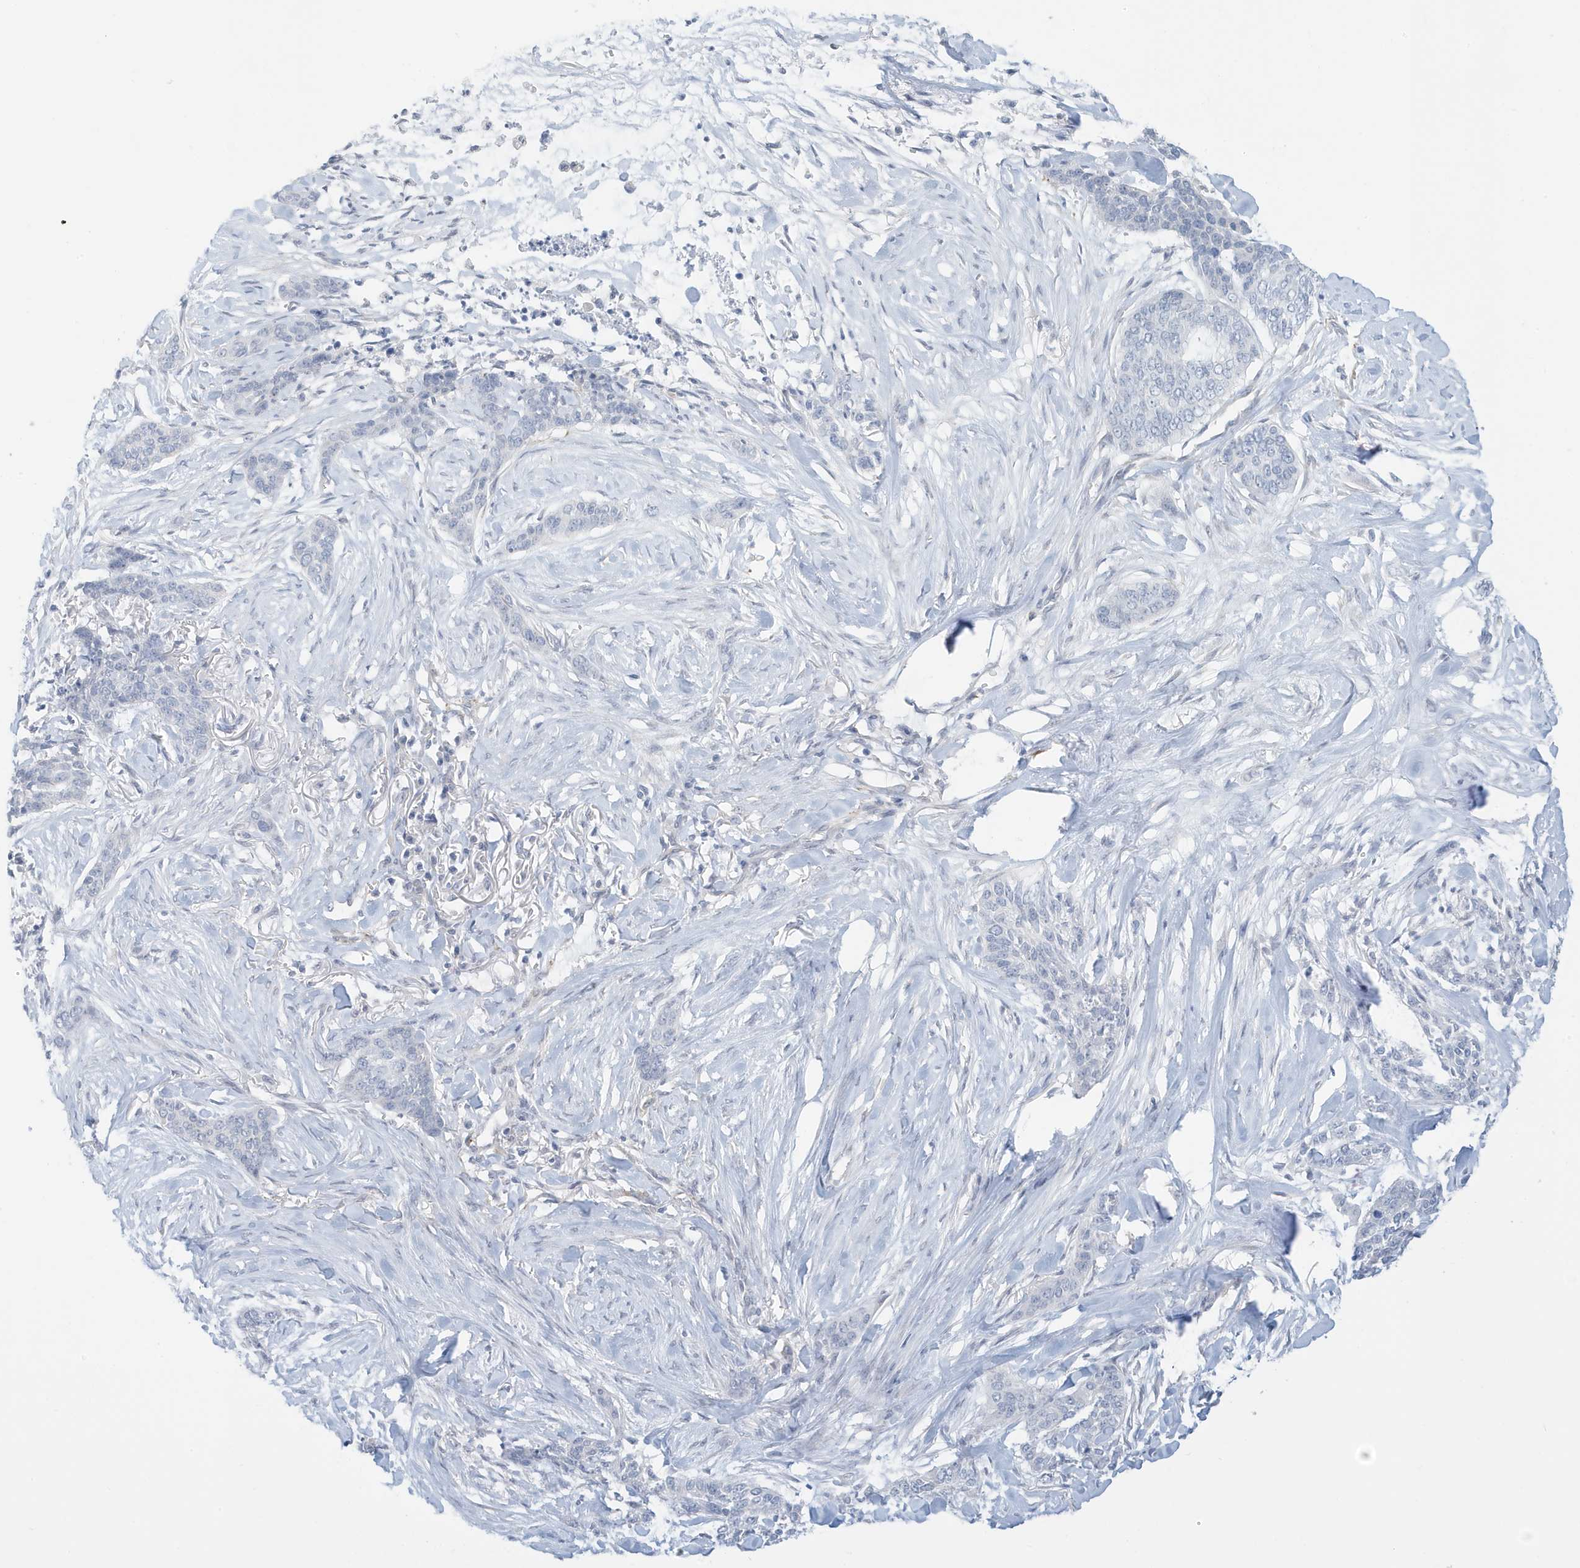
{"staining": {"intensity": "negative", "quantity": "none", "location": "none"}, "tissue": "skin cancer", "cell_type": "Tumor cells", "image_type": "cancer", "snomed": [{"axis": "morphology", "description": "Basal cell carcinoma"}, {"axis": "topography", "description": "Skin"}], "caption": "Immunohistochemical staining of skin basal cell carcinoma shows no significant staining in tumor cells. (Stains: DAB IHC with hematoxylin counter stain, Microscopy: brightfield microscopy at high magnification).", "gene": "PERM1", "patient": {"sex": "female", "age": 64}}